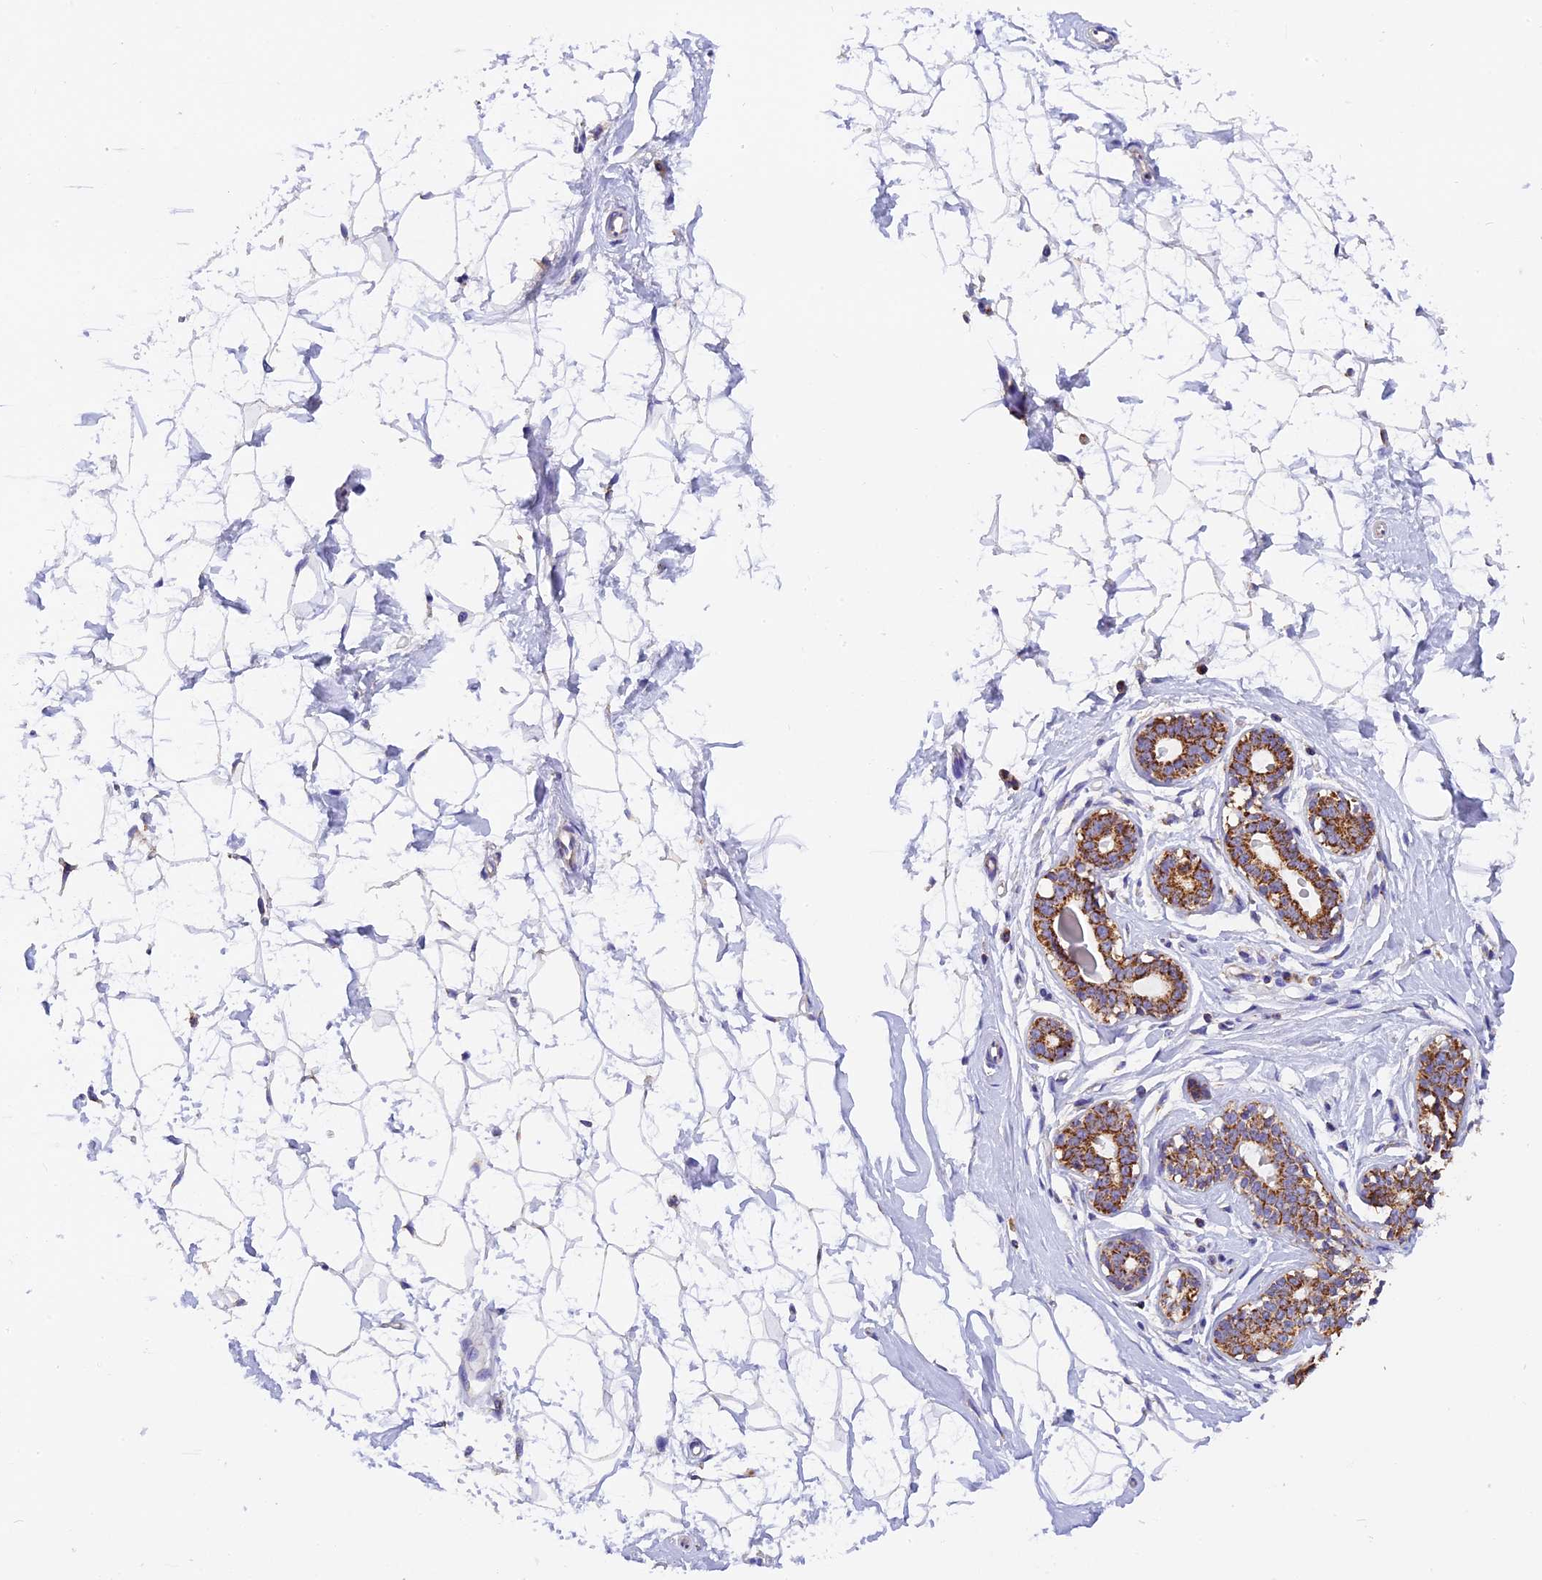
{"staining": {"intensity": "negative", "quantity": "none", "location": "none"}, "tissue": "breast", "cell_type": "Adipocytes", "image_type": "normal", "snomed": [{"axis": "morphology", "description": "Normal tissue, NOS"}, {"axis": "morphology", "description": "Adenoma, NOS"}, {"axis": "topography", "description": "Breast"}], "caption": "The micrograph demonstrates no staining of adipocytes in unremarkable breast.", "gene": "MGME1", "patient": {"sex": "female", "age": 23}}